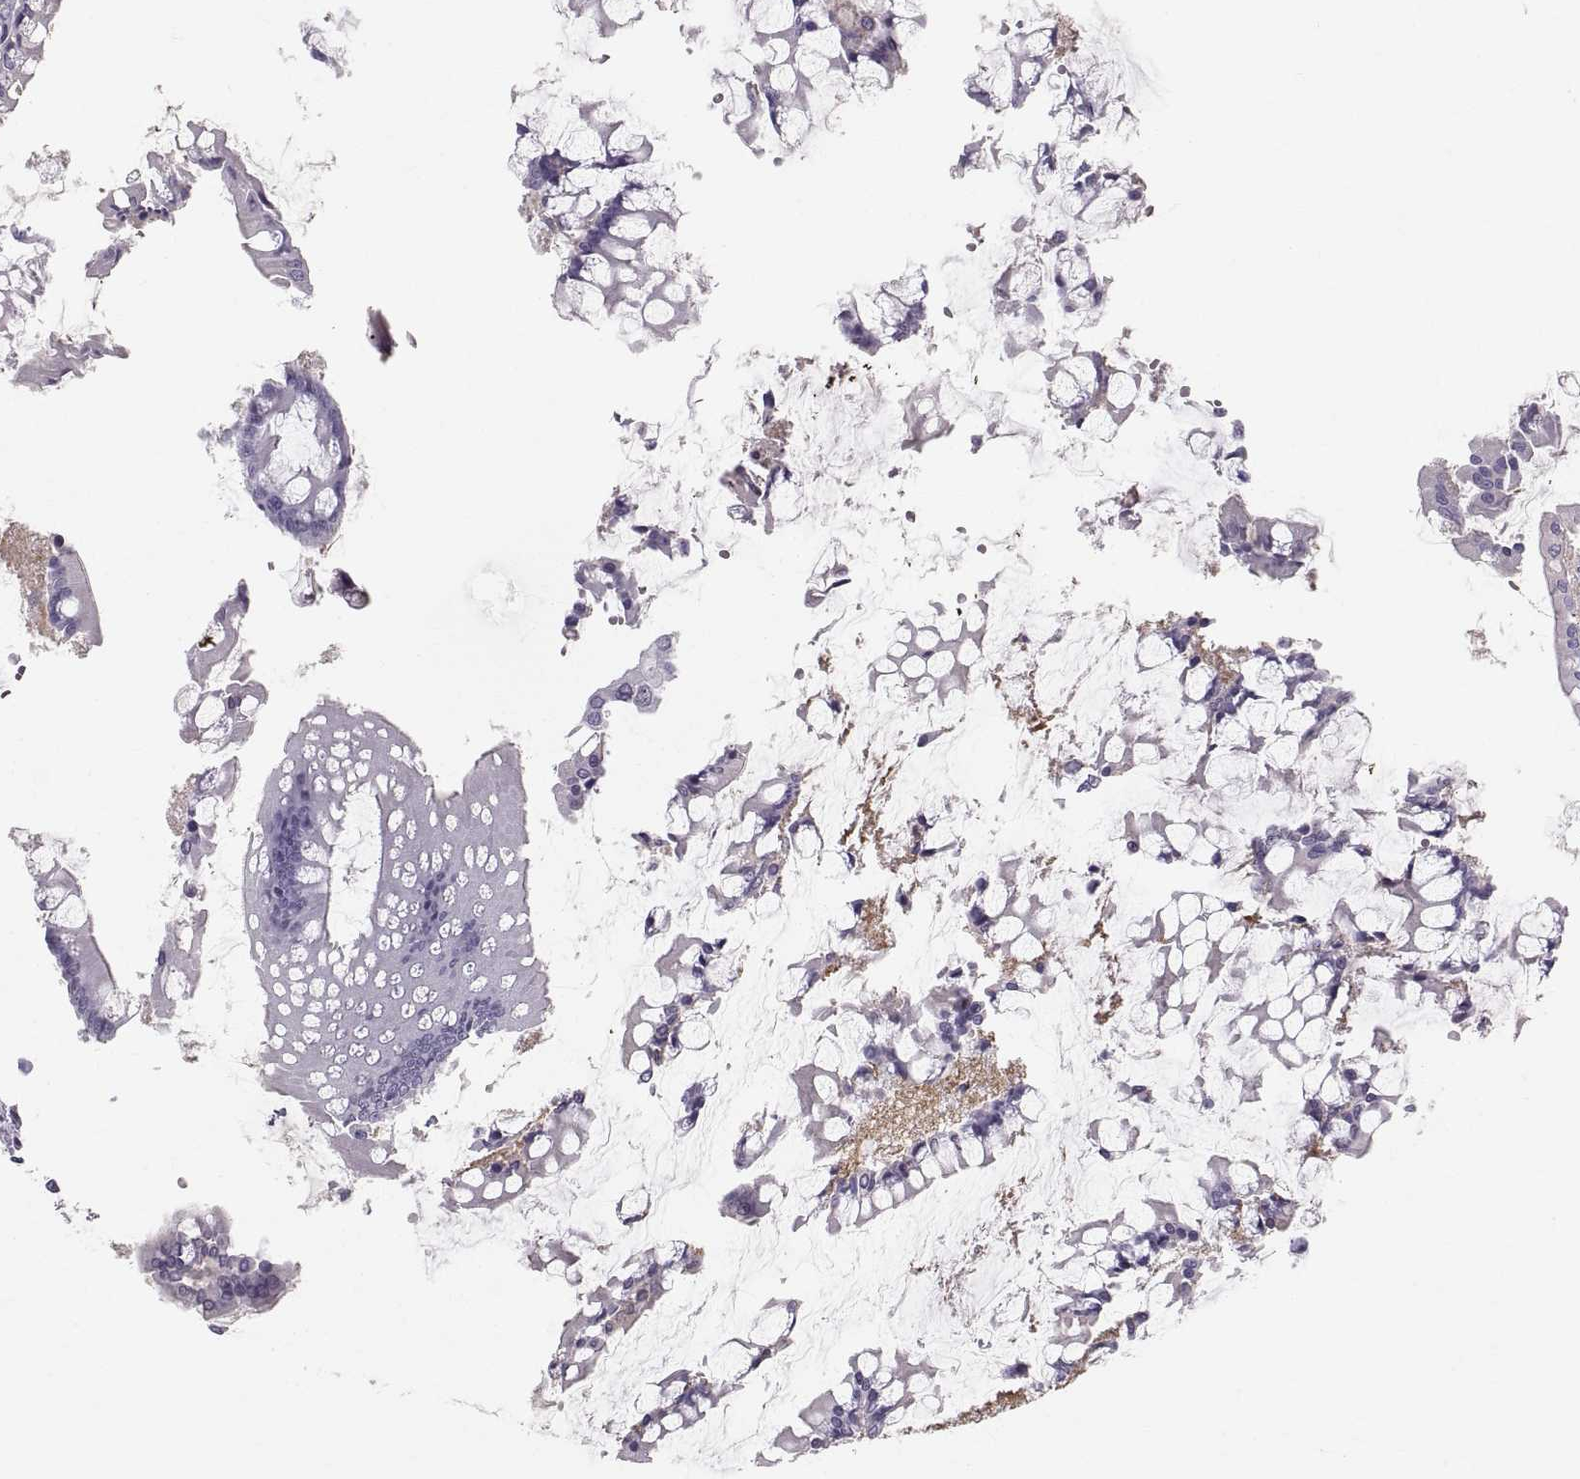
{"staining": {"intensity": "negative", "quantity": "none", "location": "none"}, "tissue": "carcinoid", "cell_type": "Tumor cells", "image_type": "cancer", "snomed": [{"axis": "morphology", "description": "Carcinoid, malignant, NOS"}, {"axis": "topography", "description": "Small intestine"}], "caption": "DAB immunohistochemical staining of carcinoid shows no significant positivity in tumor cells.", "gene": "SLC22A6", "patient": {"sex": "female", "age": 65}}